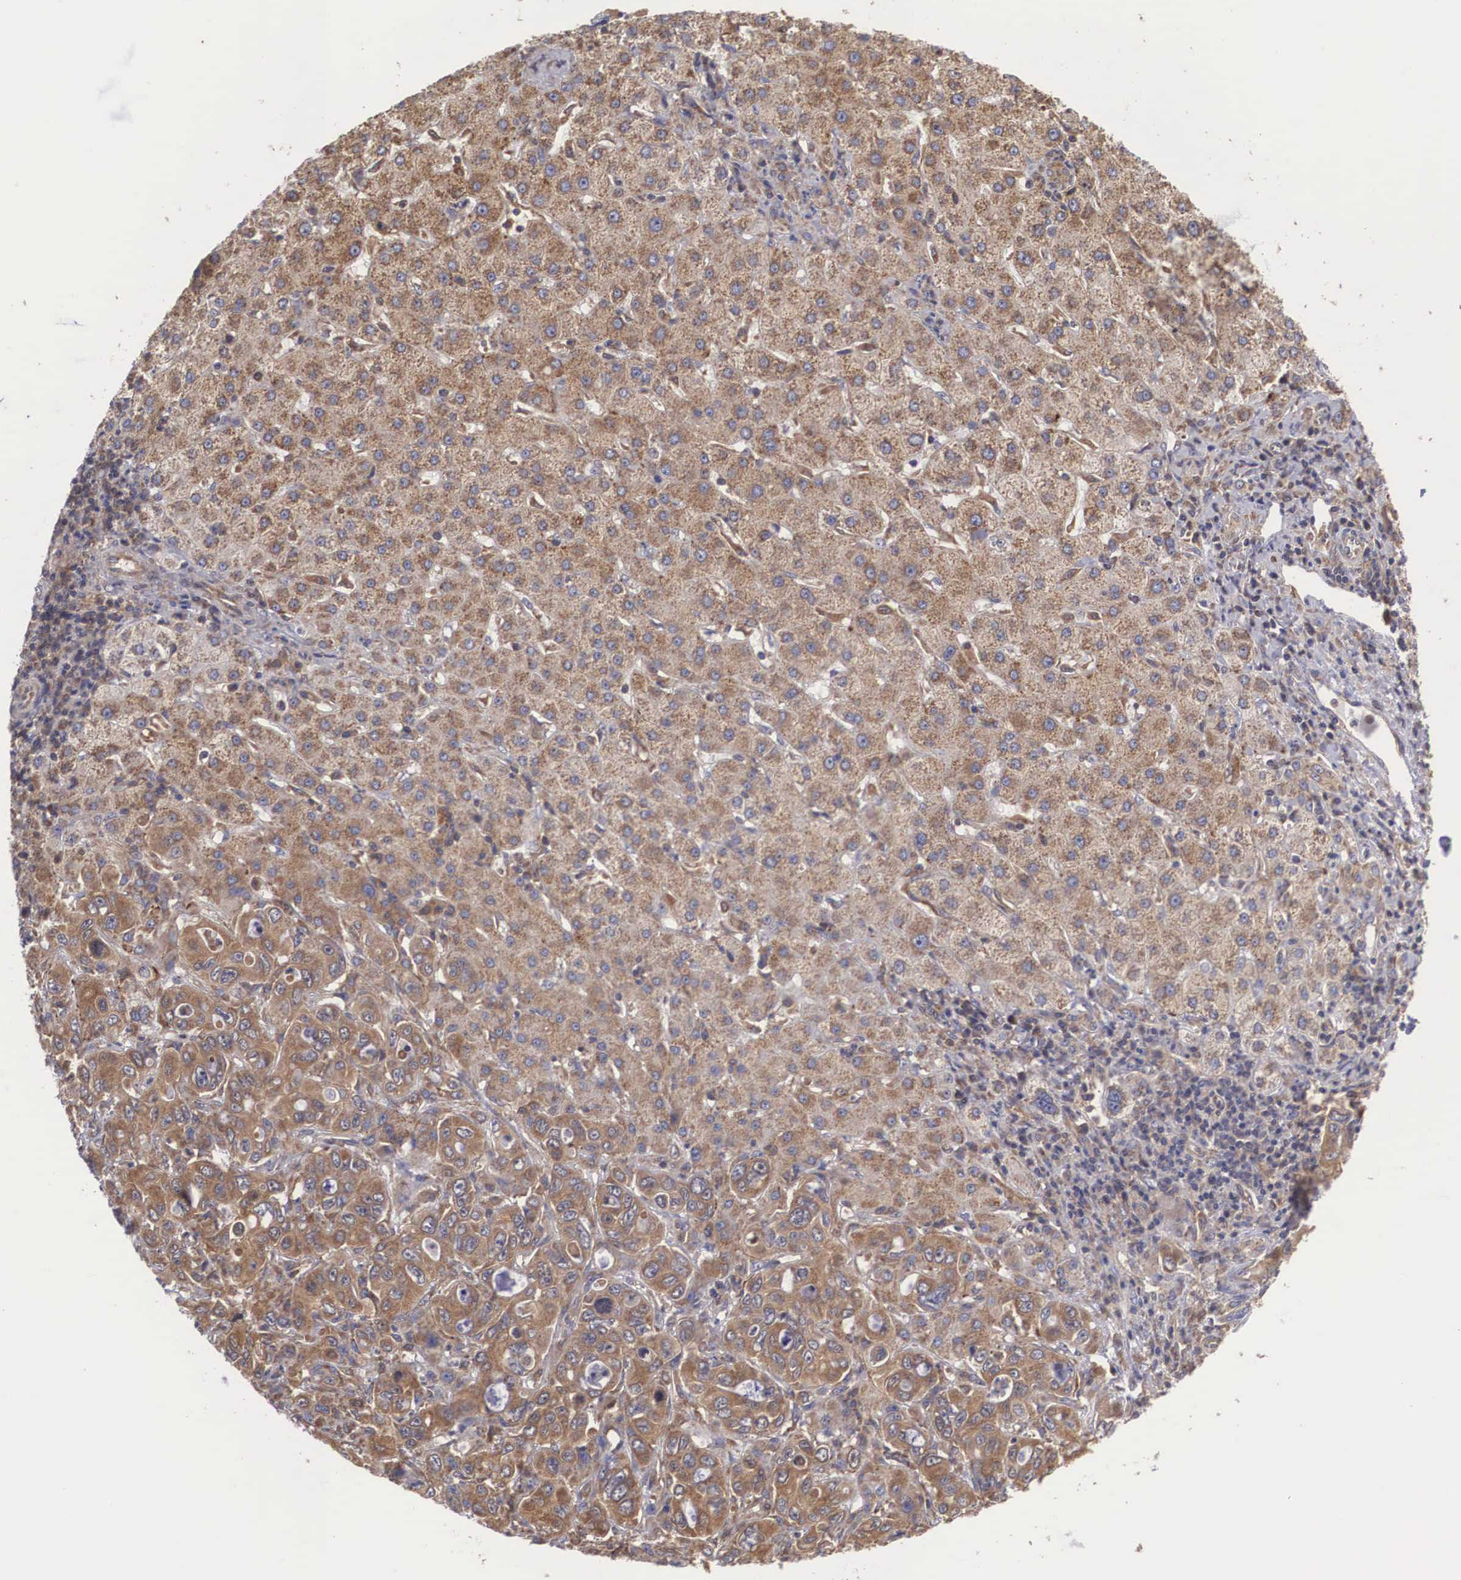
{"staining": {"intensity": "moderate", "quantity": ">75%", "location": "cytoplasmic/membranous"}, "tissue": "liver cancer", "cell_type": "Tumor cells", "image_type": "cancer", "snomed": [{"axis": "morphology", "description": "Cholangiocarcinoma"}, {"axis": "topography", "description": "Liver"}], "caption": "Immunohistochemical staining of cholangiocarcinoma (liver) demonstrates medium levels of moderate cytoplasmic/membranous protein positivity in about >75% of tumor cells.", "gene": "DHRS1", "patient": {"sex": "female", "age": 79}}